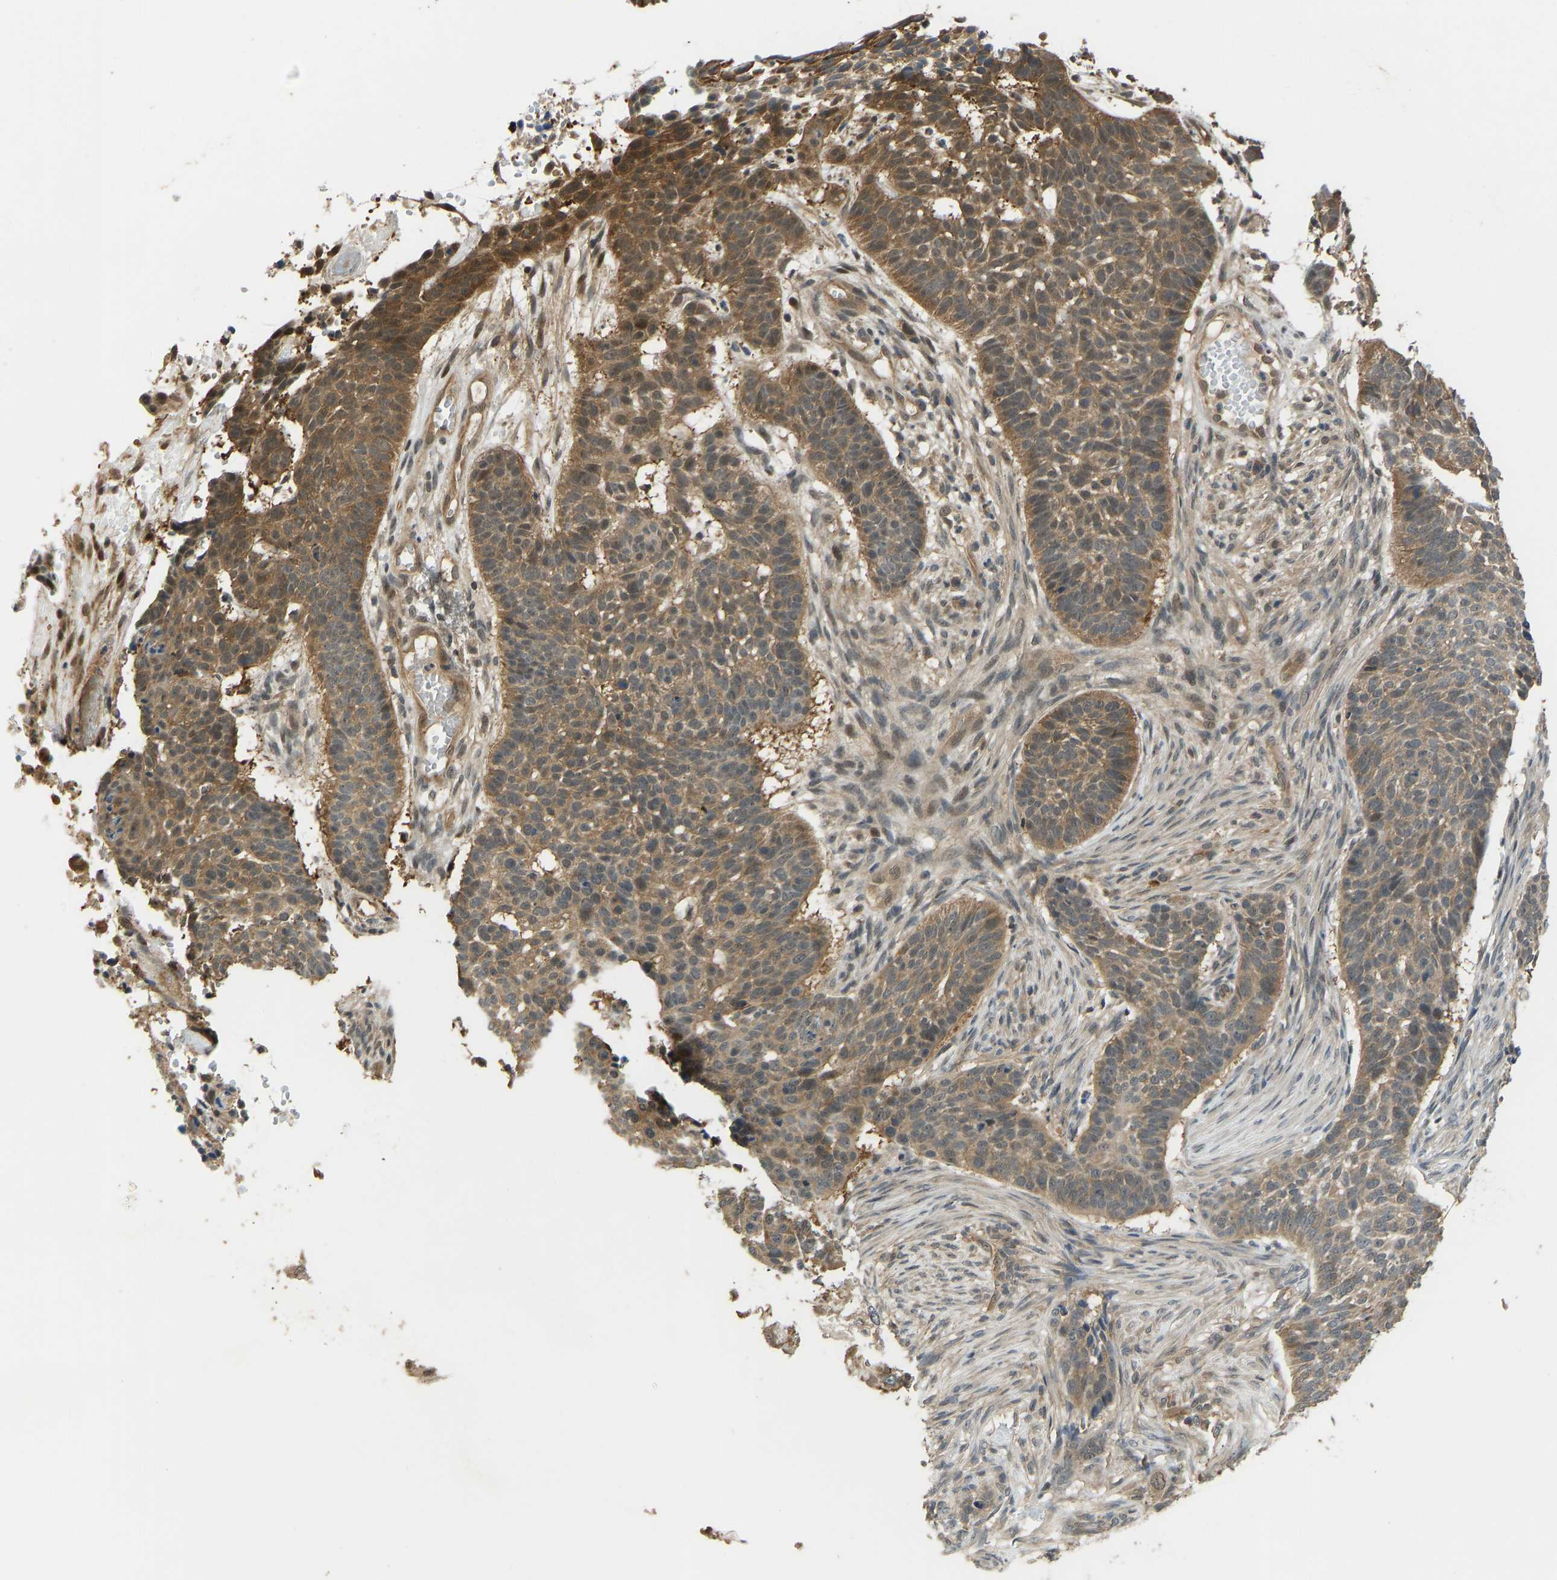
{"staining": {"intensity": "moderate", "quantity": ">75%", "location": "cytoplasmic/membranous,nuclear"}, "tissue": "skin cancer", "cell_type": "Tumor cells", "image_type": "cancer", "snomed": [{"axis": "morphology", "description": "Basal cell carcinoma"}, {"axis": "topography", "description": "Skin"}], "caption": "Immunohistochemical staining of skin cancer (basal cell carcinoma) shows medium levels of moderate cytoplasmic/membranous and nuclear protein positivity in approximately >75% of tumor cells.", "gene": "CCT8", "patient": {"sex": "male", "age": 85}}